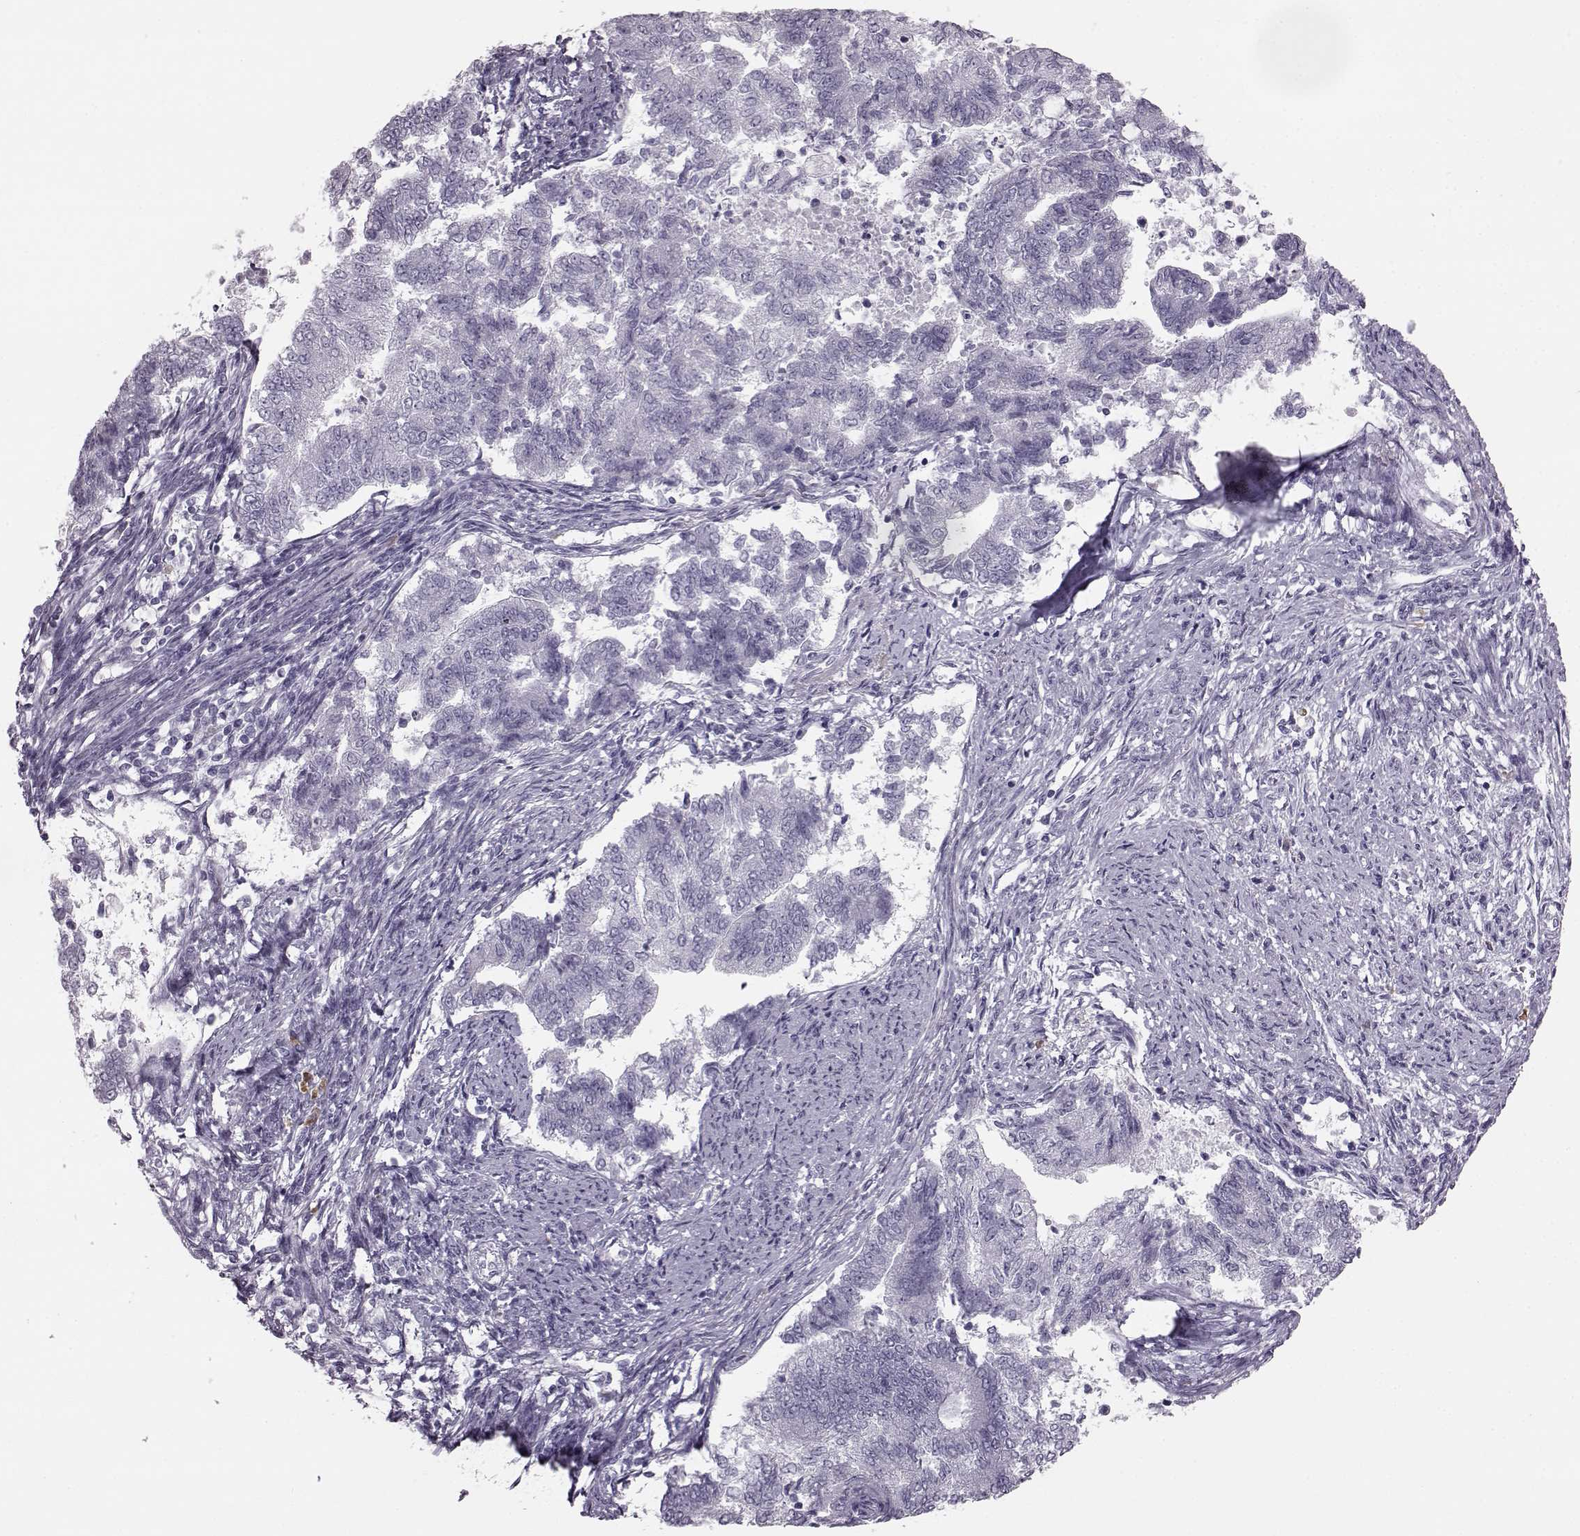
{"staining": {"intensity": "negative", "quantity": "none", "location": "none"}, "tissue": "endometrial cancer", "cell_type": "Tumor cells", "image_type": "cancer", "snomed": [{"axis": "morphology", "description": "Adenocarcinoma, NOS"}, {"axis": "topography", "description": "Endometrium"}], "caption": "A high-resolution micrograph shows immunohistochemistry staining of endometrial cancer (adenocarcinoma), which displays no significant staining in tumor cells.", "gene": "JSRP1", "patient": {"sex": "female", "age": 65}}